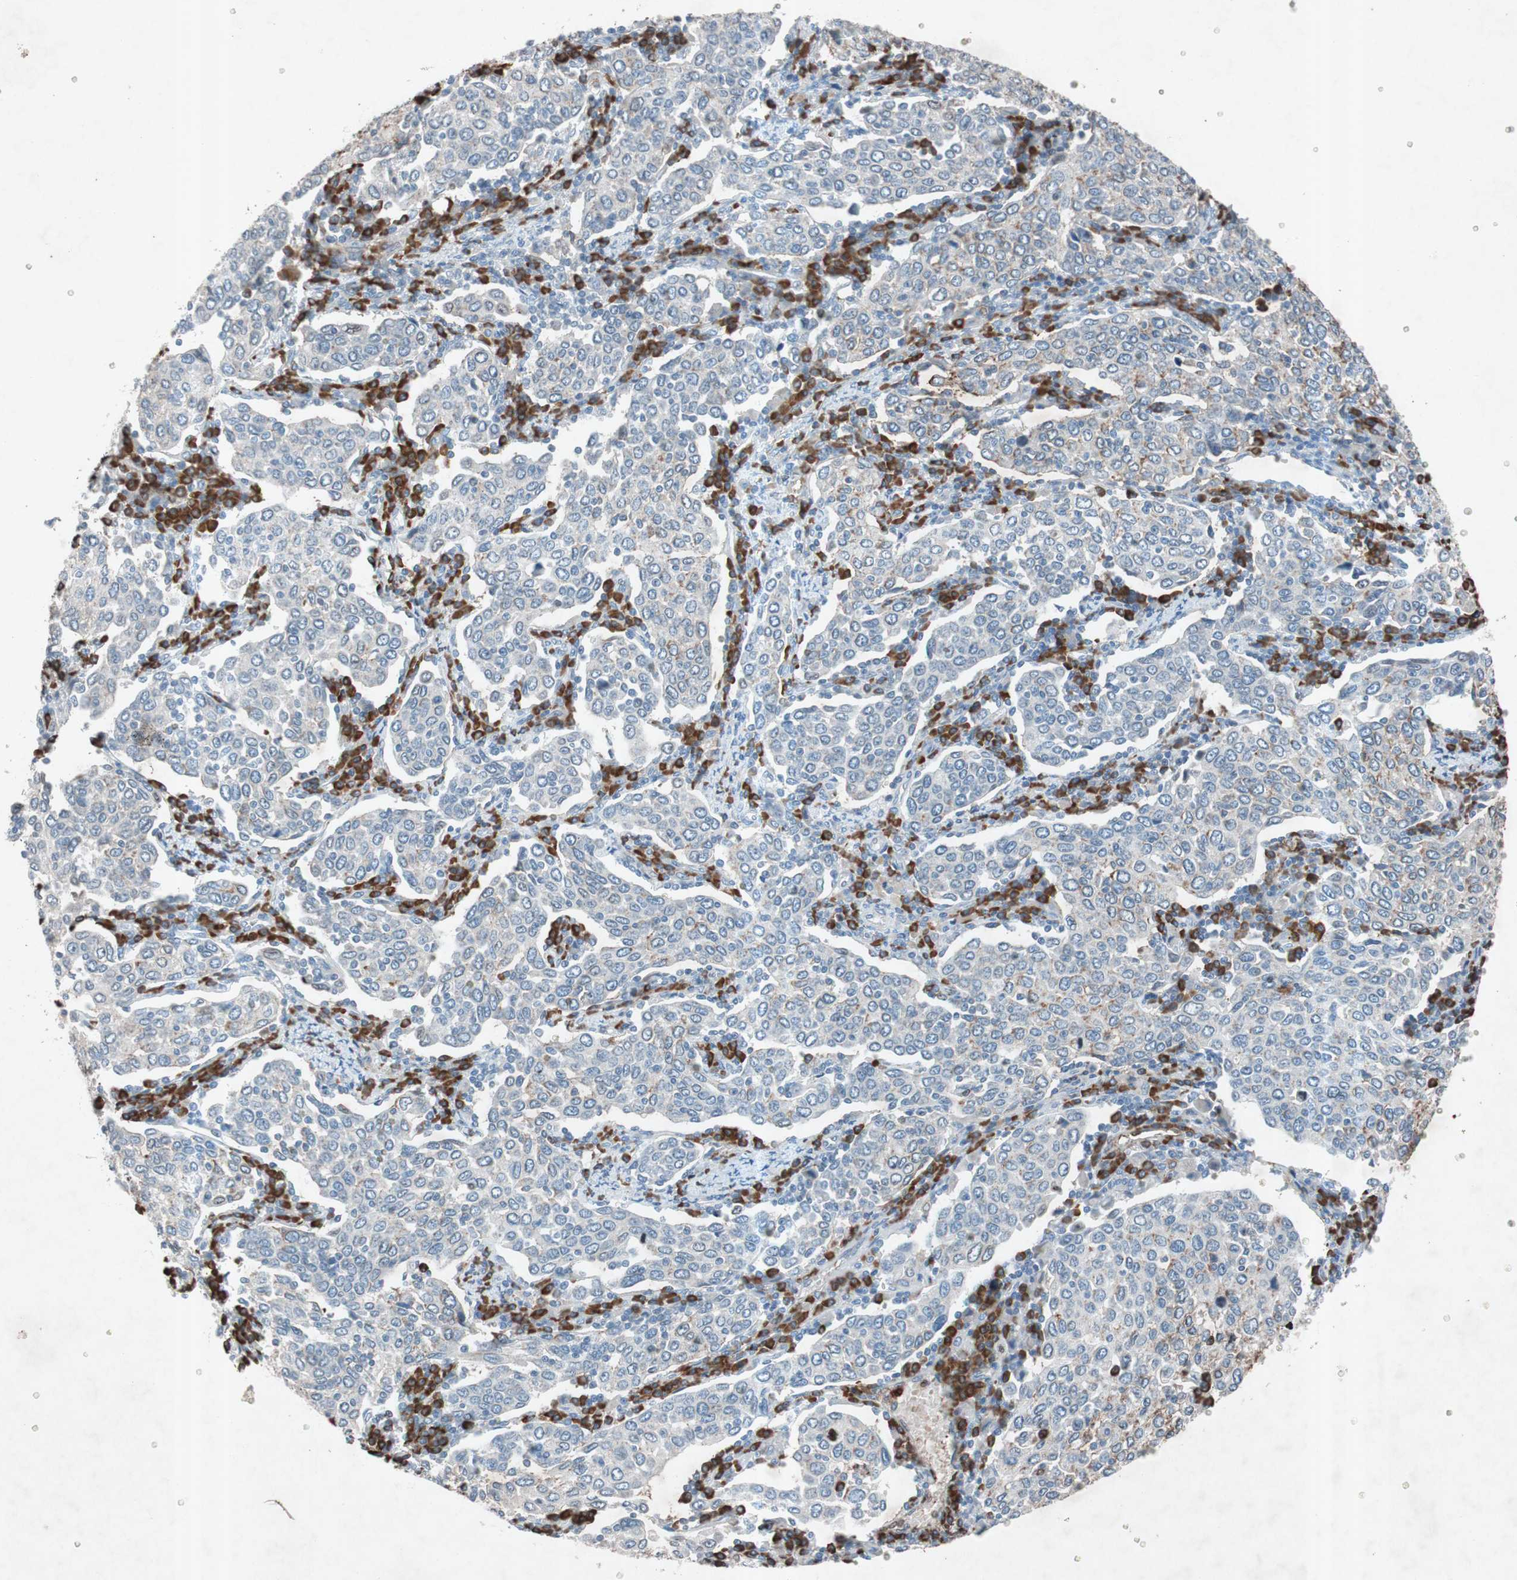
{"staining": {"intensity": "weak", "quantity": "<25%", "location": "cytoplasmic/membranous"}, "tissue": "cervical cancer", "cell_type": "Tumor cells", "image_type": "cancer", "snomed": [{"axis": "morphology", "description": "Squamous cell carcinoma, NOS"}, {"axis": "topography", "description": "Cervix"}], "caption": "This is an immunohistochemistry photomicrograph of human cervical cancer (squamous cell carcinoma). There is no expression in tumor cells.", "gene": "GRB7", "patient": {"sex": "female", "age": 40}}